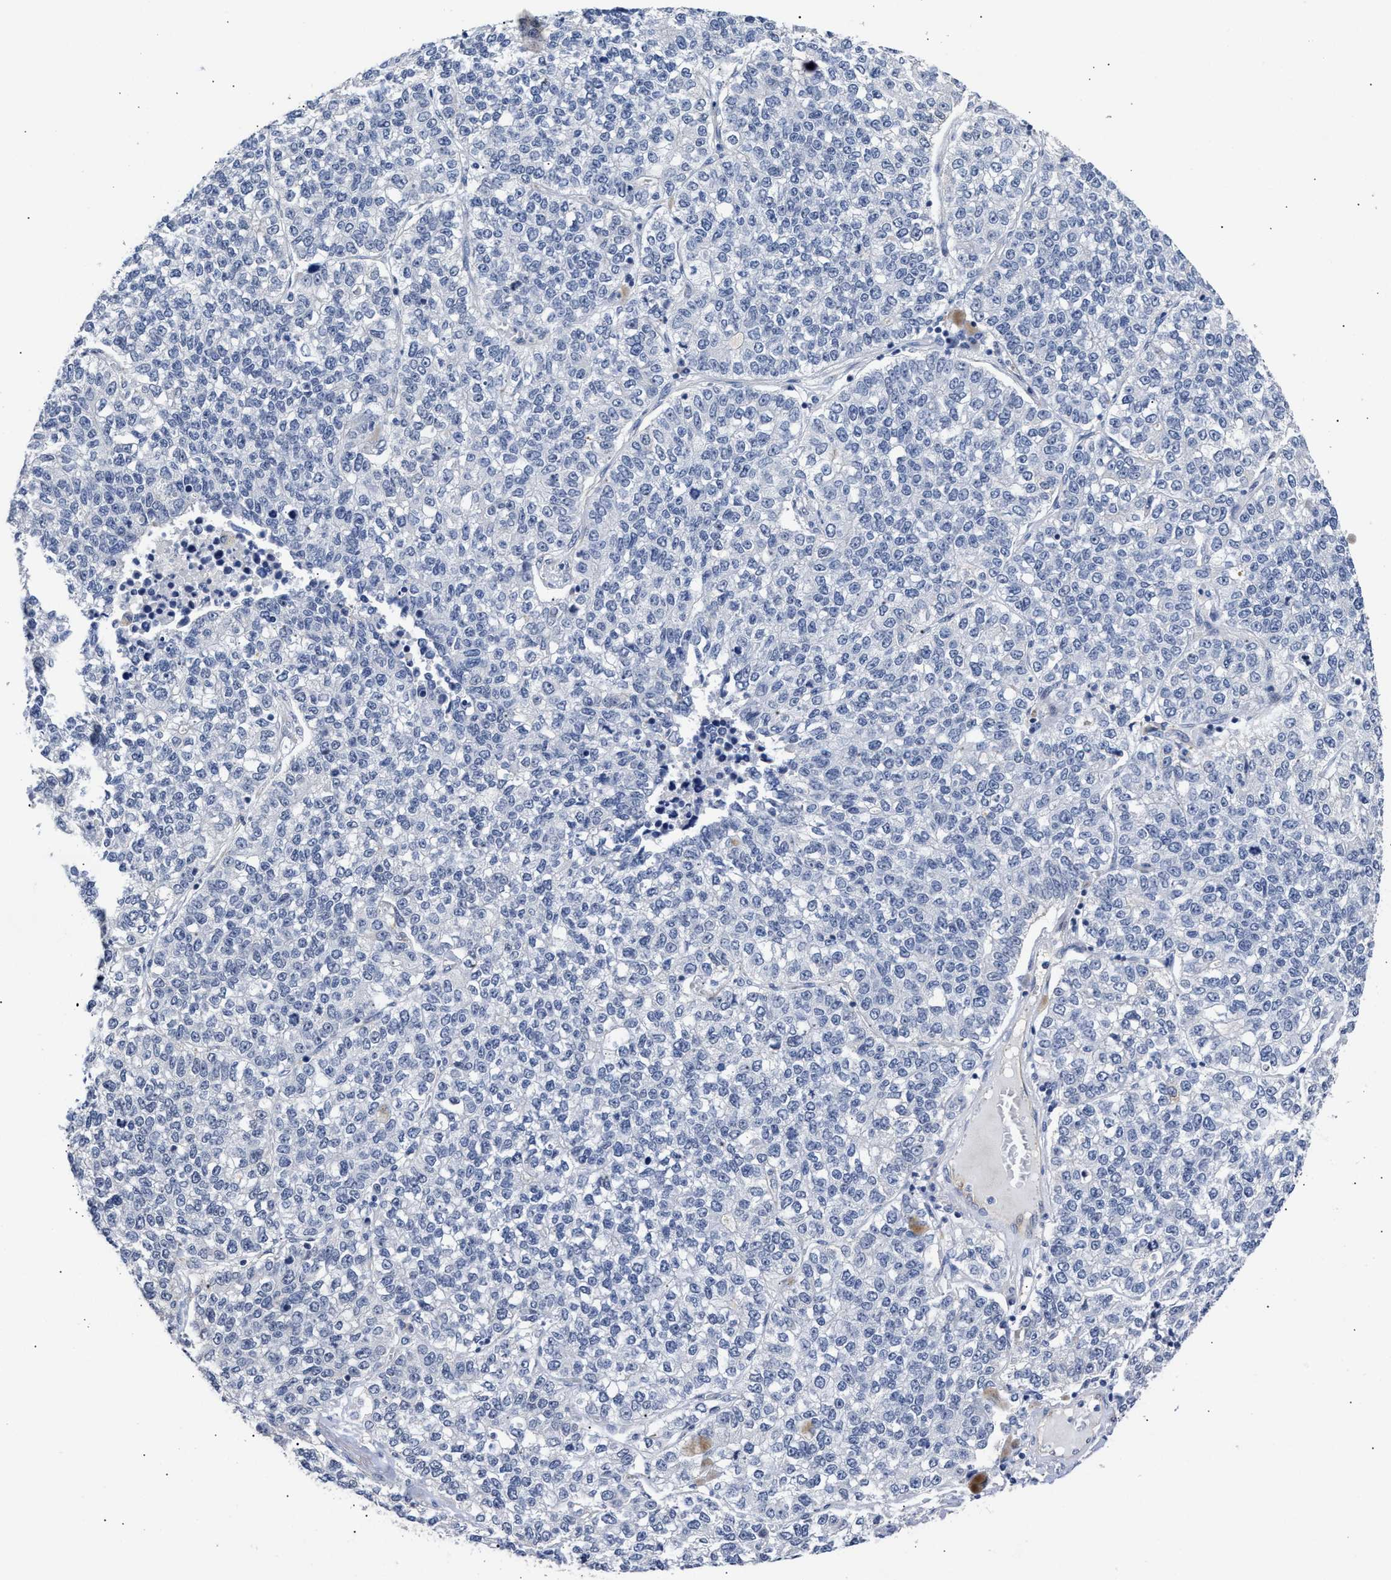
{"staining": {"intensity": "negative", "quantity": "none", "location": "none"}, "tissue": "lung cancer", "cell_type": "Tumor cells", "image_type": "cancer", "snomed": [{"axis": "morphology", "description": "Adenocarcinoma, NOS"}, {"axis": "topography", "description": "Lung"}], "caption": "Immunohistochemistry (IHC) photomicrograph of neoplastic tissue: lung cancer (adenocarcinoma) stained with DAB (3,3'-diaminobenzidine) reveals no significant protein staining in tumor cells.", "gene": "AHNAK2", "patient": {"sex": "male", "age": 49}}